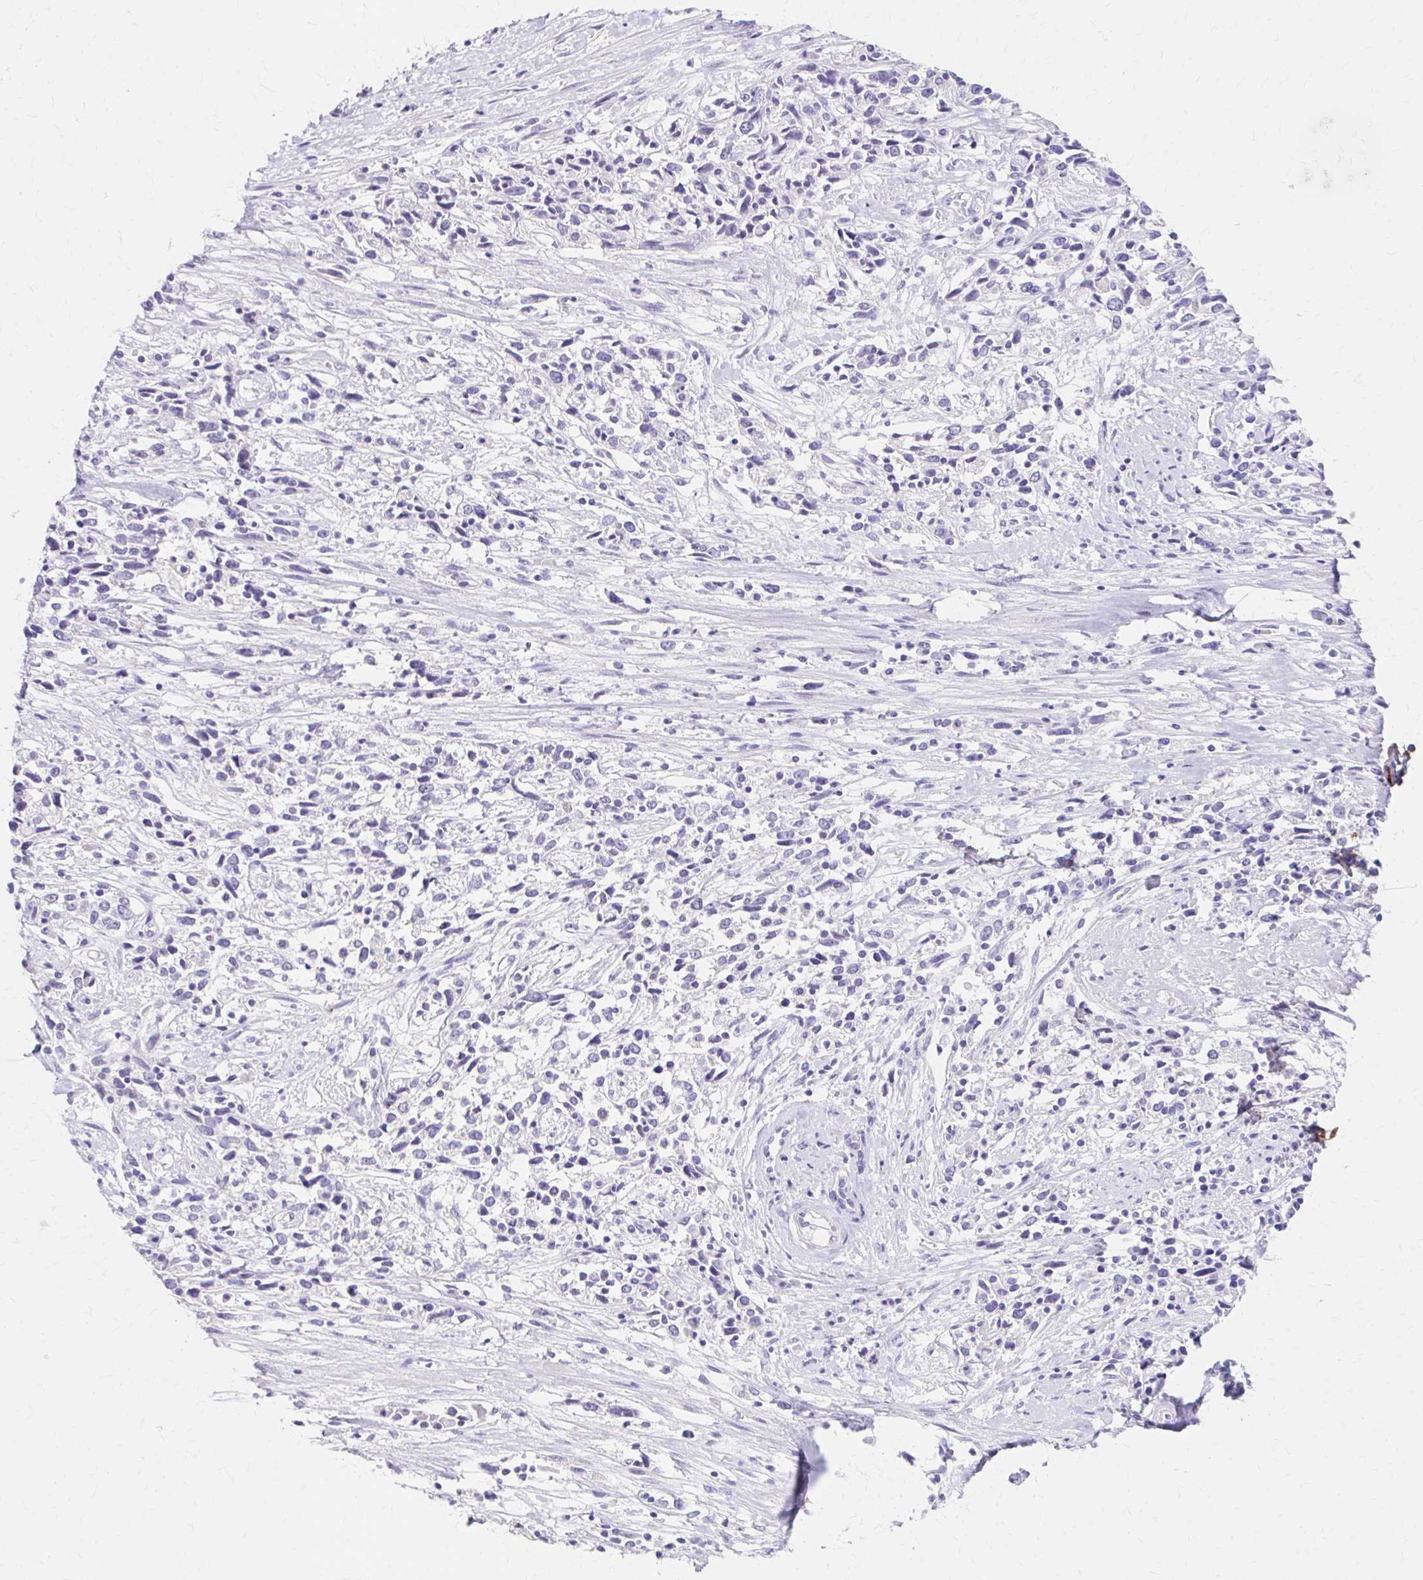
{"staining": {"intensity": "negative", "quantity": "none", "location": "none"}, "tissue": "cervical cancer", "cell_type": "Tumor cells", "image_type": "cancer", "snomed": [{"axis": "morphology", "description": "Adenocarcinoma, NOS"}, {"axis": "topography", "description": "Cervix"}], "caption": "Cervical cancer (adenocarcinoma) was stained to show a protein in brown. There is no significant expression in tumor cells.", "gene": "AZGP1", "patient": {"sex": "female", "age": 40}}